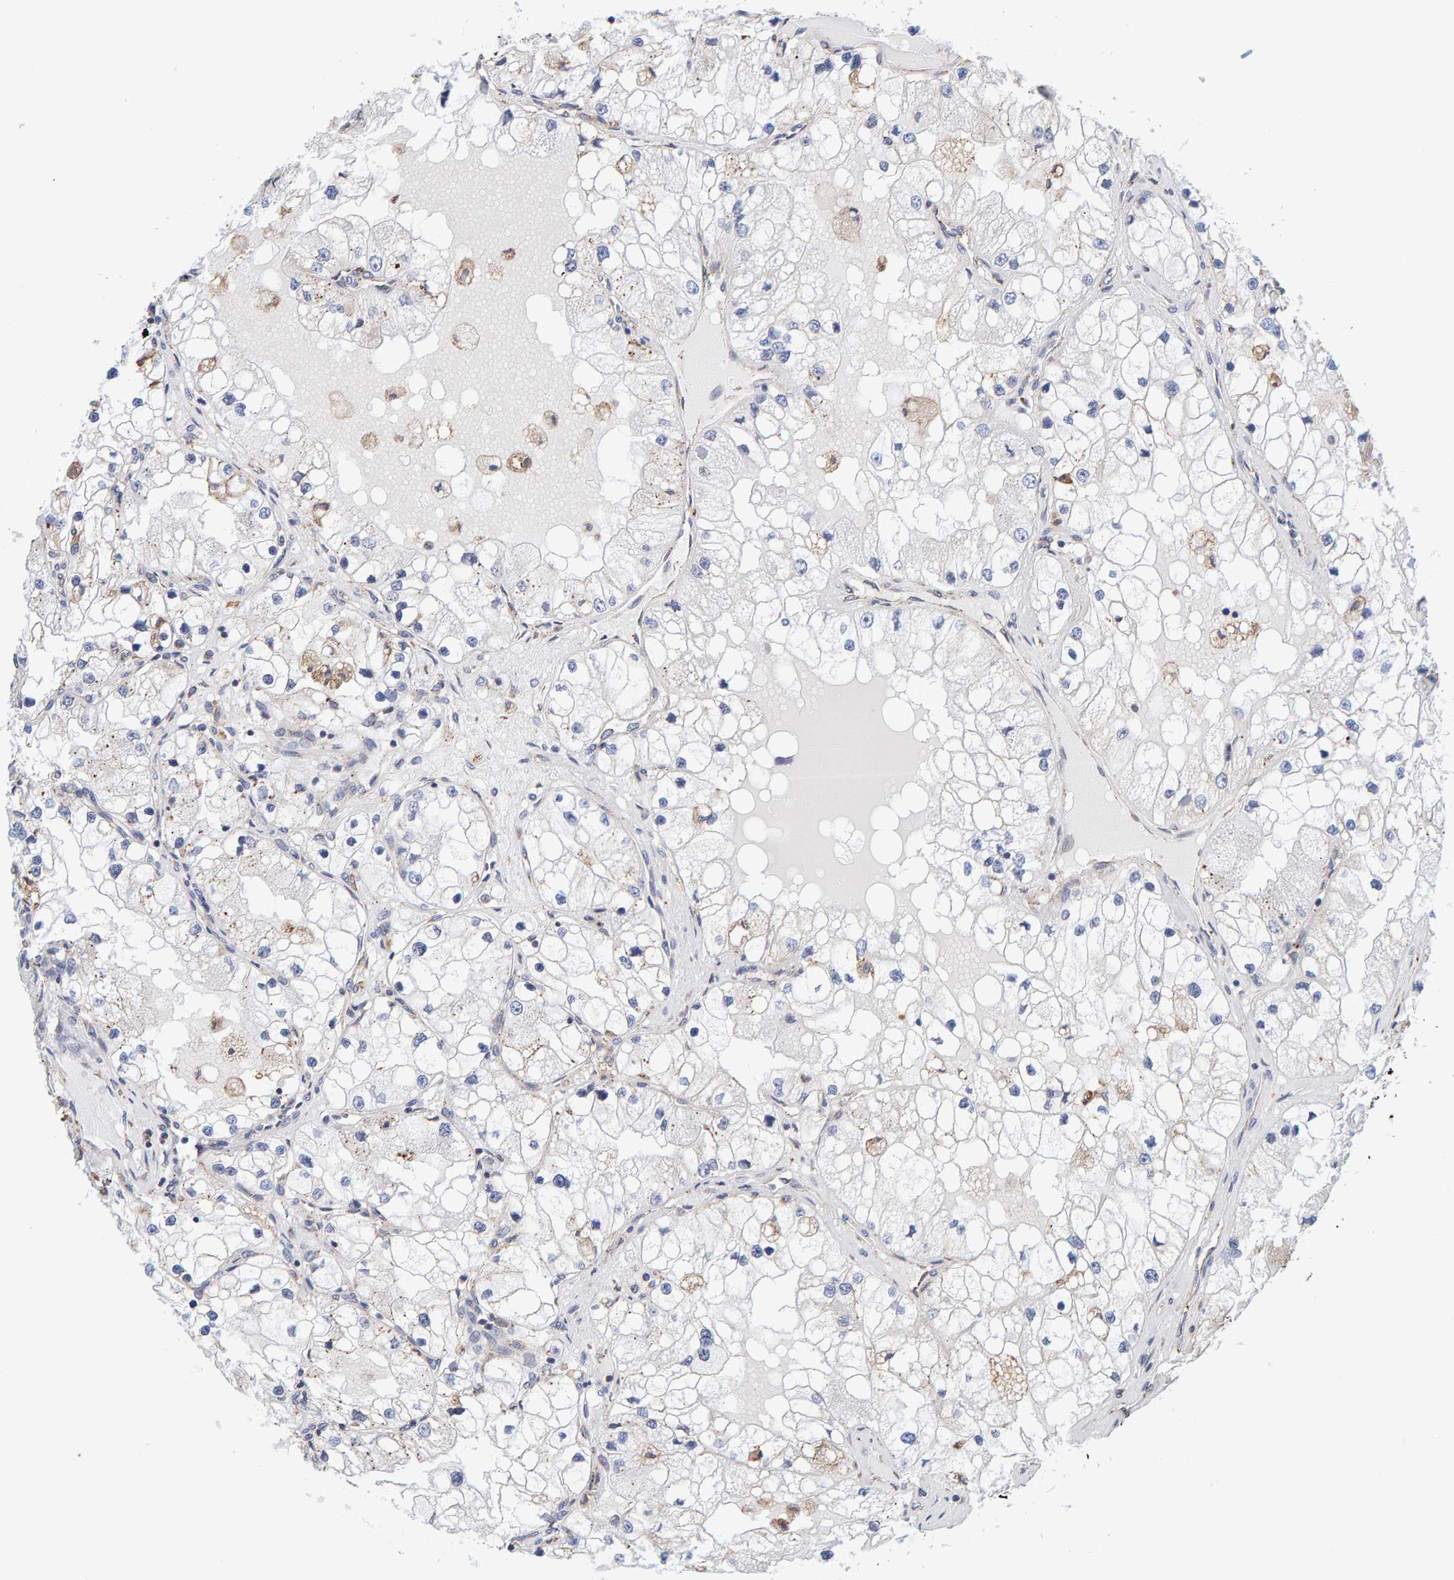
{"staining": {"intensity": "negative", "quantity": "none", "location": "none"}, "tissue": "renal cancer", "cell_type": "Tumor cells", "image_type": "cancer", "snomed": [{"axis": "morphology", "description": "Adenocarcinoma, NOS"}, {"axis": "topography", "description": "Kidney"}], "caption": "Tumor cells show no significant protein positivity in renal cancer. (DAB (3,3'-diaminobenzidine) immunohistochemistry (IHC), high magnification).", "gene": "SGPL1", "patient": {"sex": "male", "age": 68}}